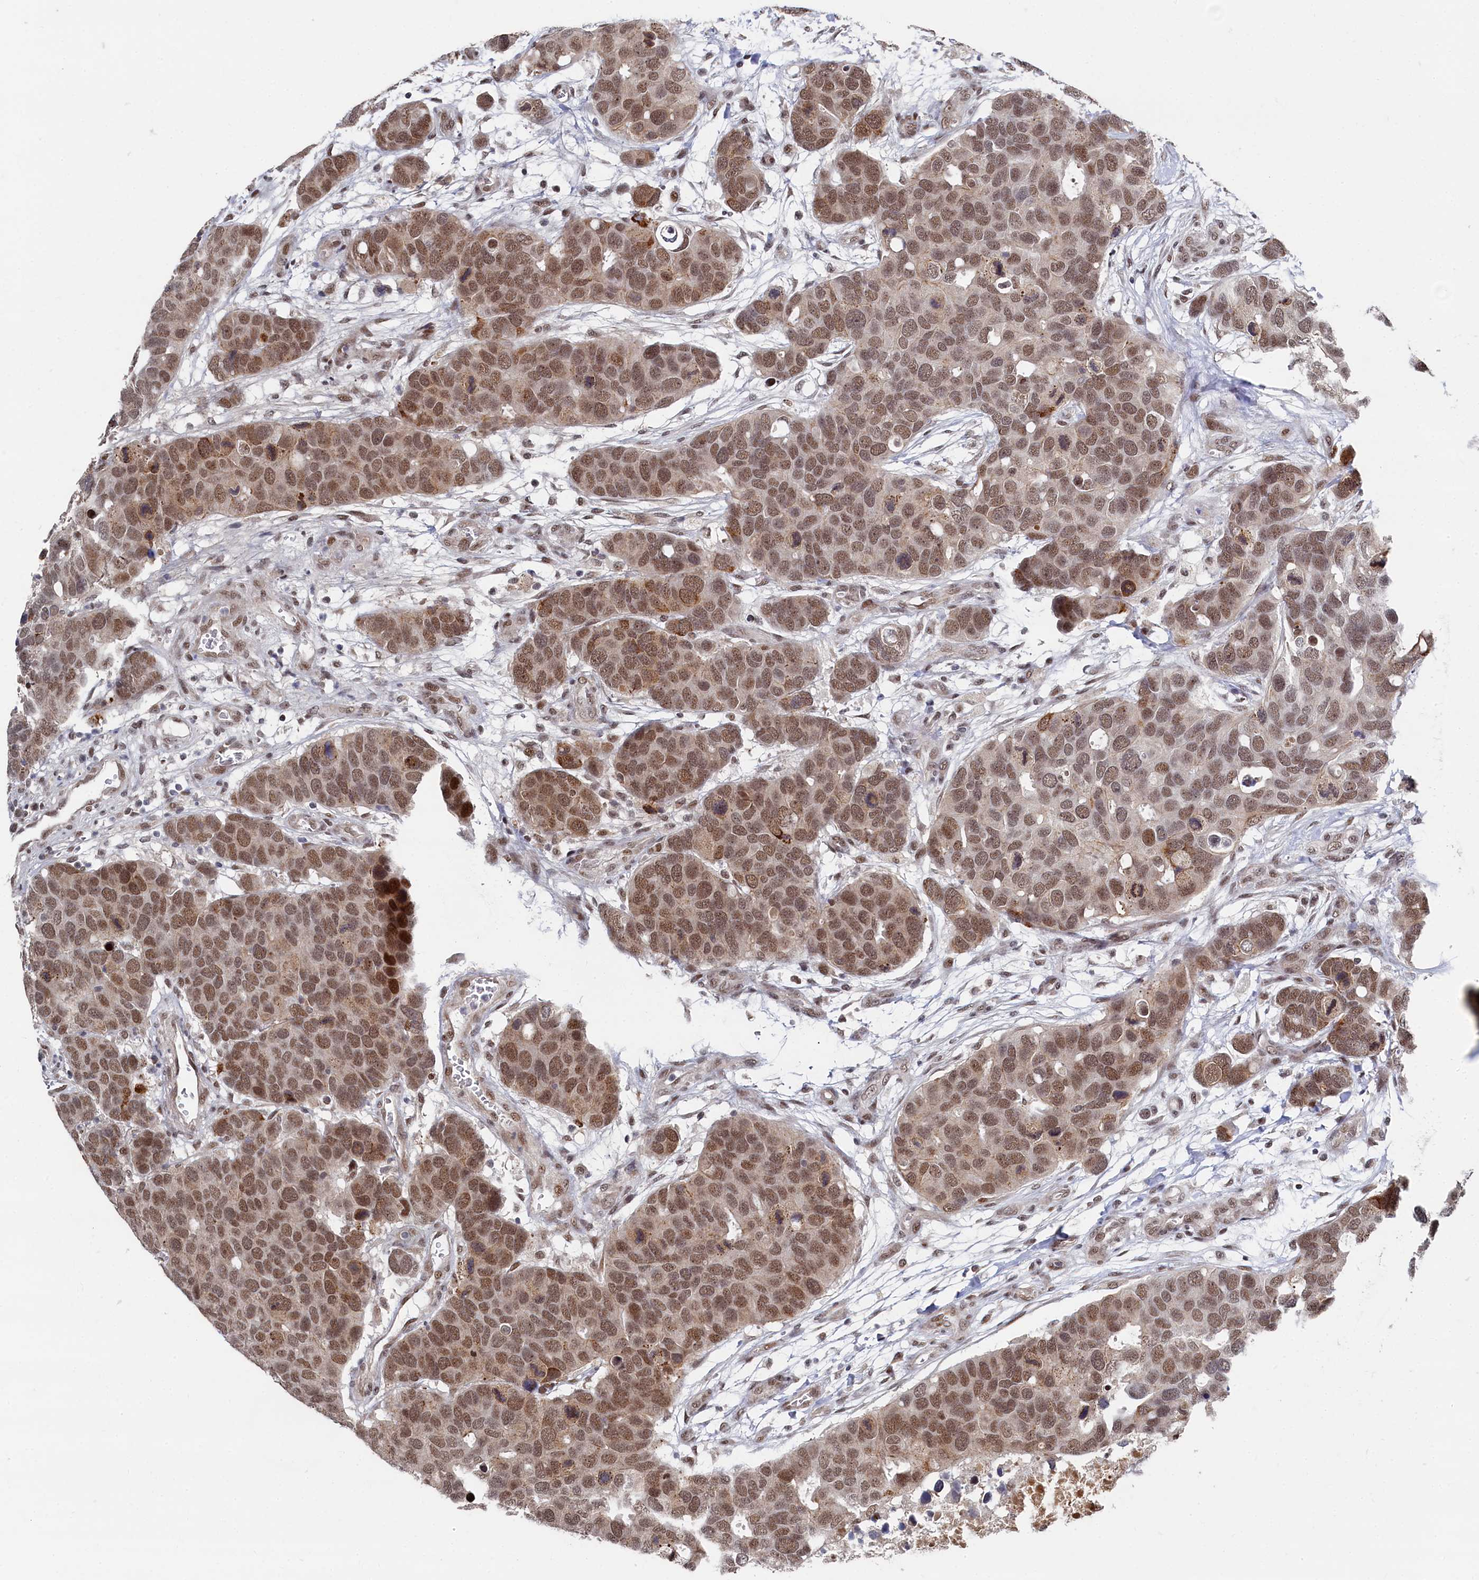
{"staining": {"intensity": "moderate", "quantity": ">75%", "location": "nuclear"}, "tissue": "breast cancer", "cell_type": "Tumor cells", "image_type": "cancer", "snomed": [{"axis": "morphology", "description": "Duct carcinoma"}, {"axis": "topography", "description": "Breast"}], "caption": "Immunohistochemical staining of breast cancer (invasive ductal carcinoma) displays medium levels of moderate nuclear protein positivity in approximately >75% of tumor cells.", "gene": "BUB3", "patient": {"sex": "female", "age": 83}}